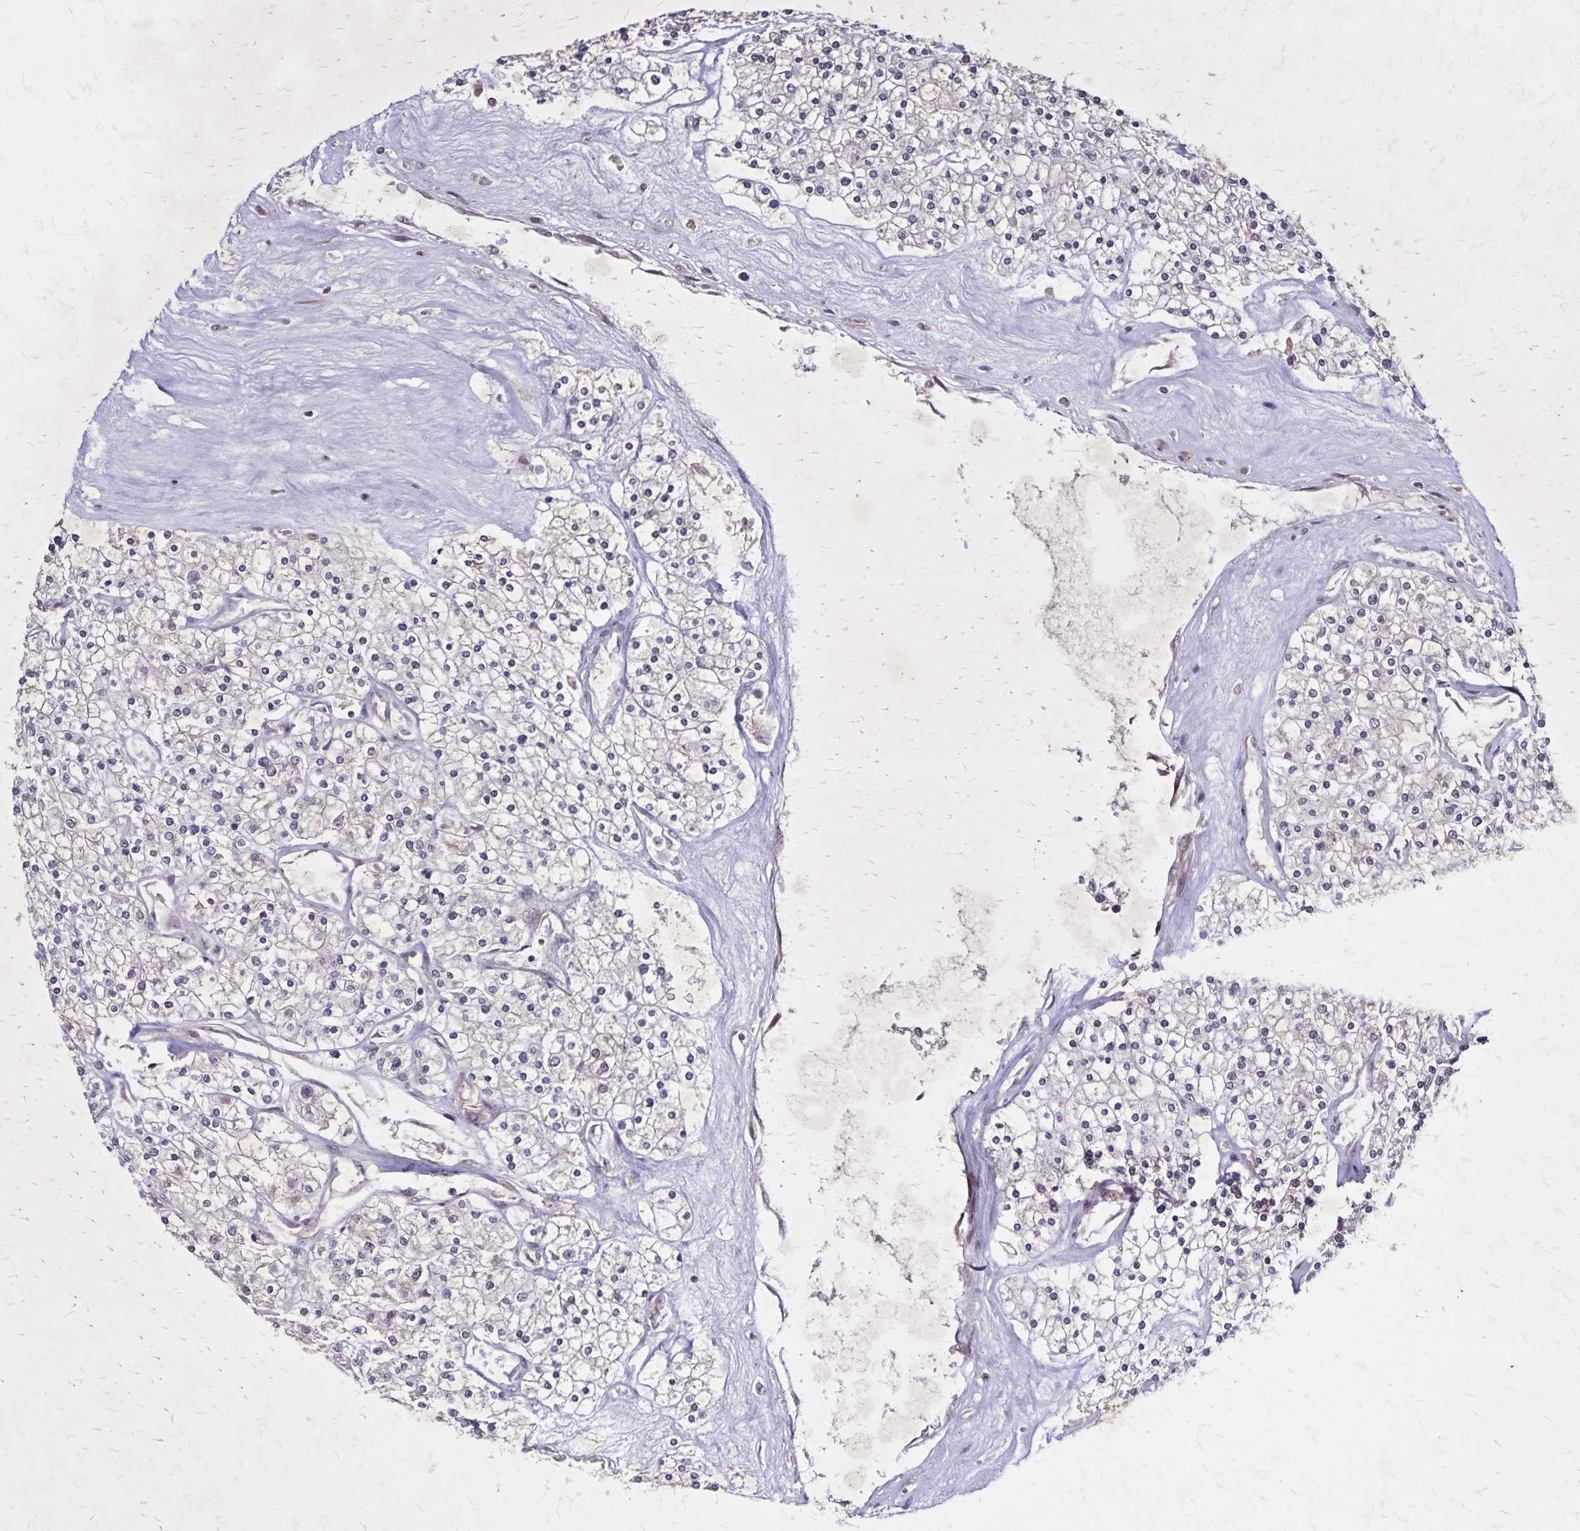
{"staining": {"intensity": "negative", "quantity": "none", "location": "none"}, "tissue": "renal cancer", "cell_type": "Tumor cells", "image_type": "cancer", "snomed": [{"axis": "morphology", "description": "Adenocarcinoma, NOS"}, {"axis": "topography", "description": "Kidney"}], "caption": "The IHC histopathology image has no significant expression in tumor cells of renal cancer (adenocarcinoma) tissue.", "gene": "NFS1", "patient": {"sex": "male", "age": 80}}